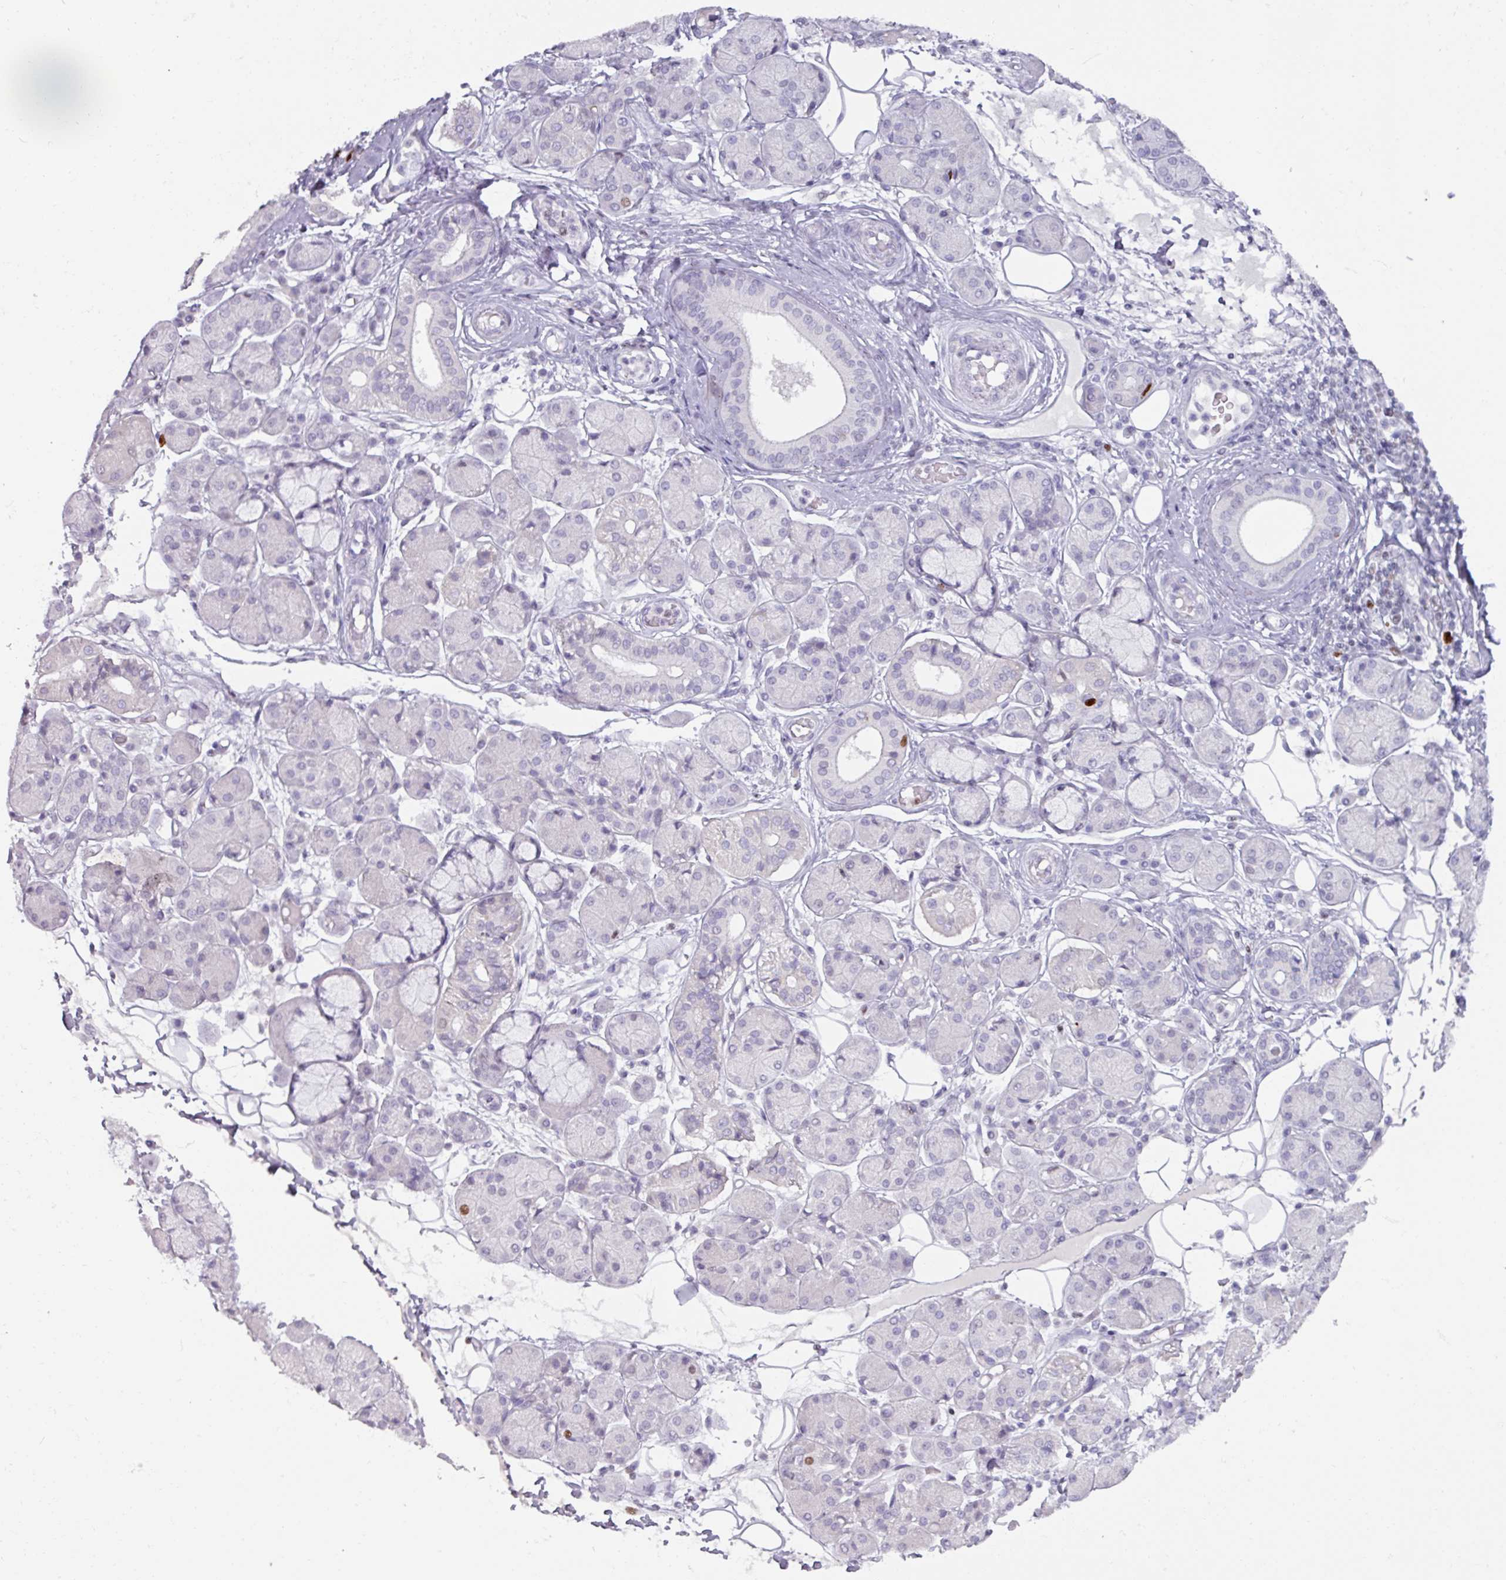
{"staining": {"intensity": "strong", "quantity": "<25%", "location": "nuclear"}, "tissue": "salivary gland", "cell_type": "Glandular cells", "image_type": "normal", "snomed": [{"axis": "morphology", "description": "Squamous cell carcinoma, NOS"}, {"axis": "topography", "description": "Skin"}, {"axis": "topography", "description": "Head-Neck"}], "caption": "Immunohistochemical staining of benign salivary gland demonstrates medium levels of strong nuclear staining in about <25% of glandular cells. (DAB IHC, brown staining for protein, blue staining for nuclei).", "gene": "ATAD2", "patient": {"sex": "male", "age": 80}}